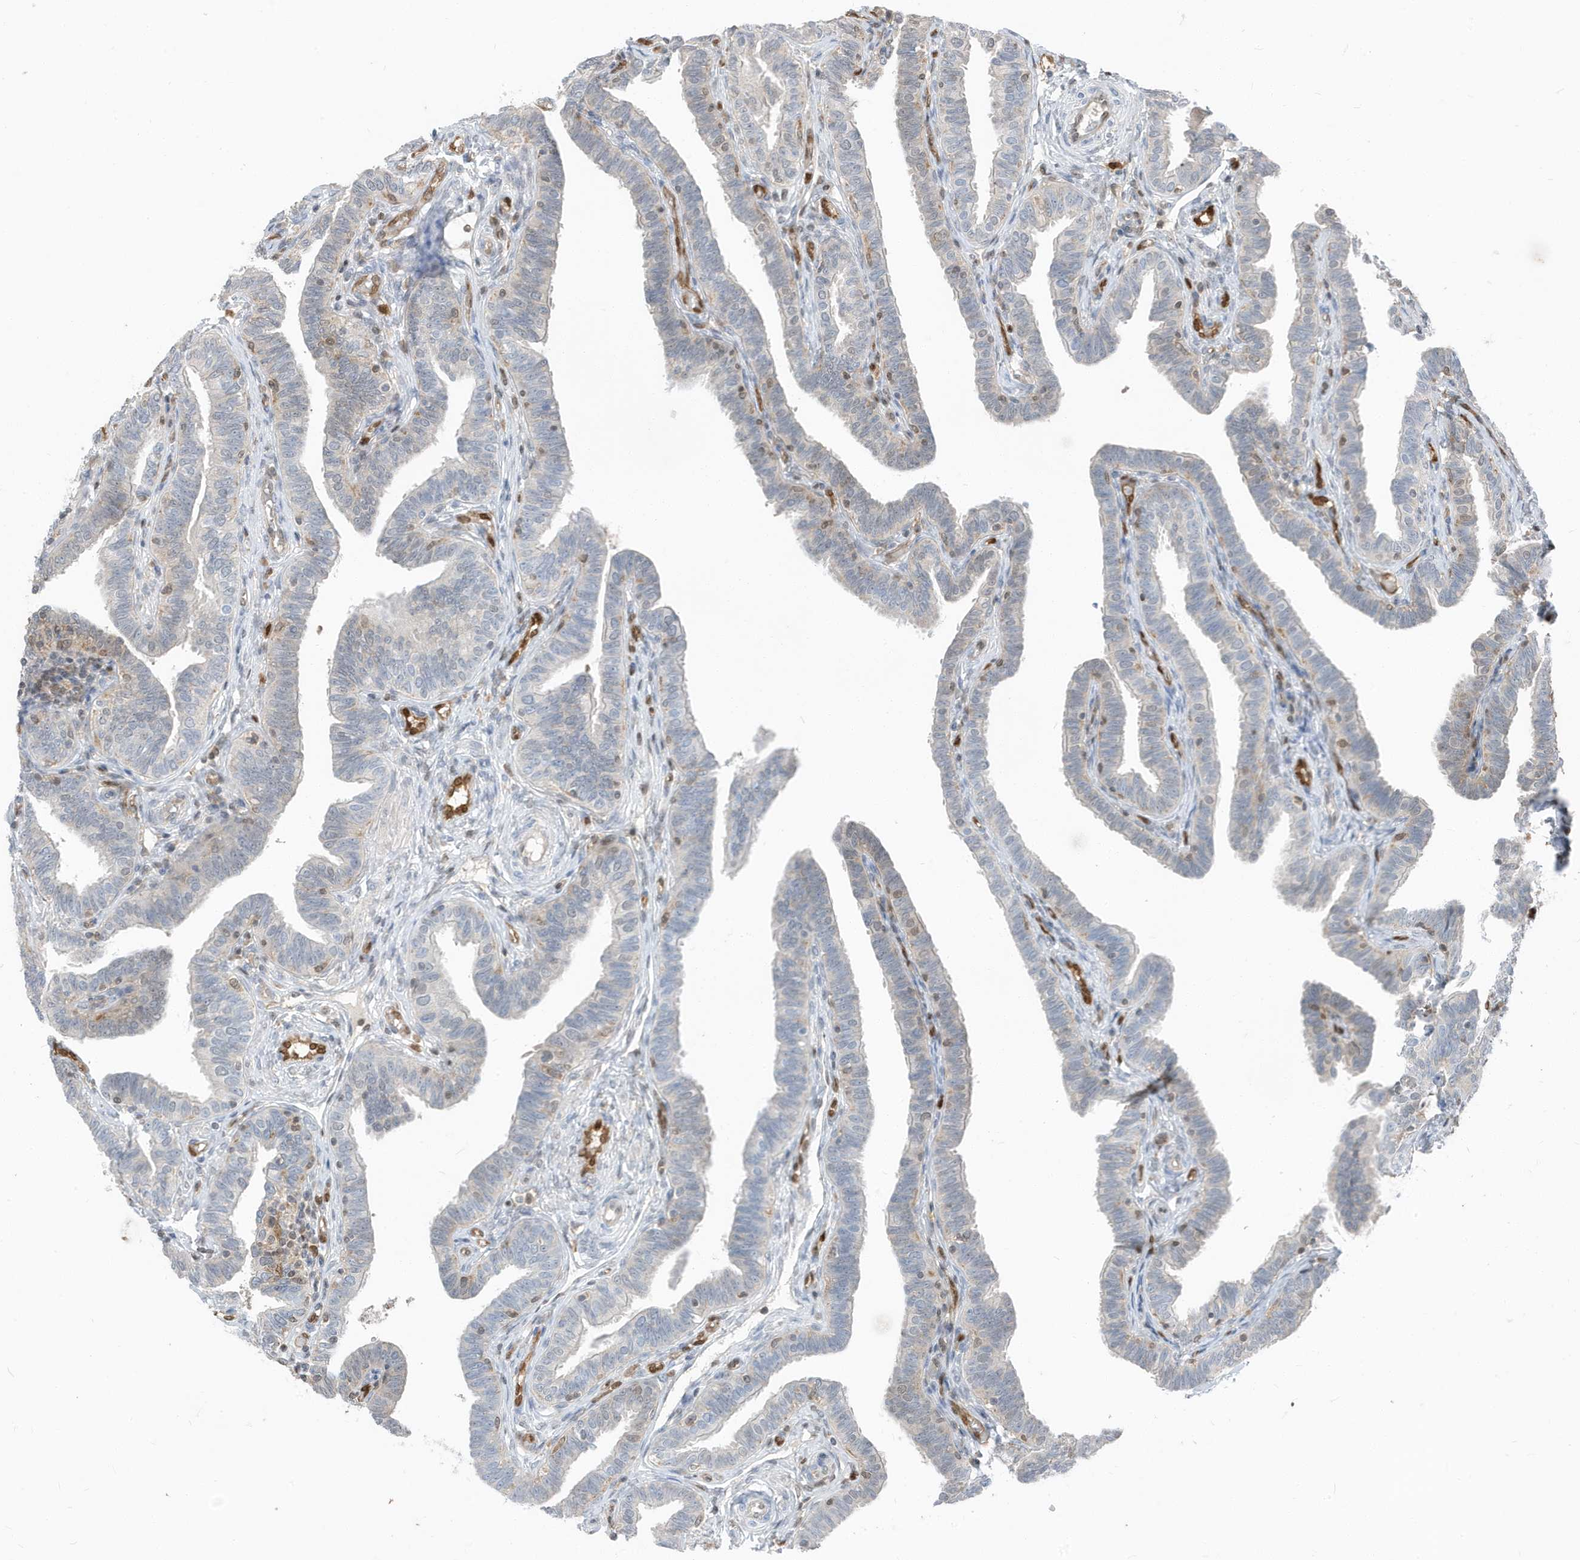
{"staining": {"intensity": "weak", "quantity": "<25%", "location": "nuclear"}, "tissue": "fallopian tube", "cell_type": "Glandular cells", "image_type": "normal", "snomed": [{"axis": "morphology", "description": "Normal tissue, NOS"}, {"axis": "topography", "description": "Fallopian tube"}], "caption": "IHC of unremarkable human fallopian tube reveals no positivity in glandular cells. (DAB immunohistochemistry (IHC), high magnification).", "gene": "NCOA7", "patient": {"sex": "female", "age": 39}}